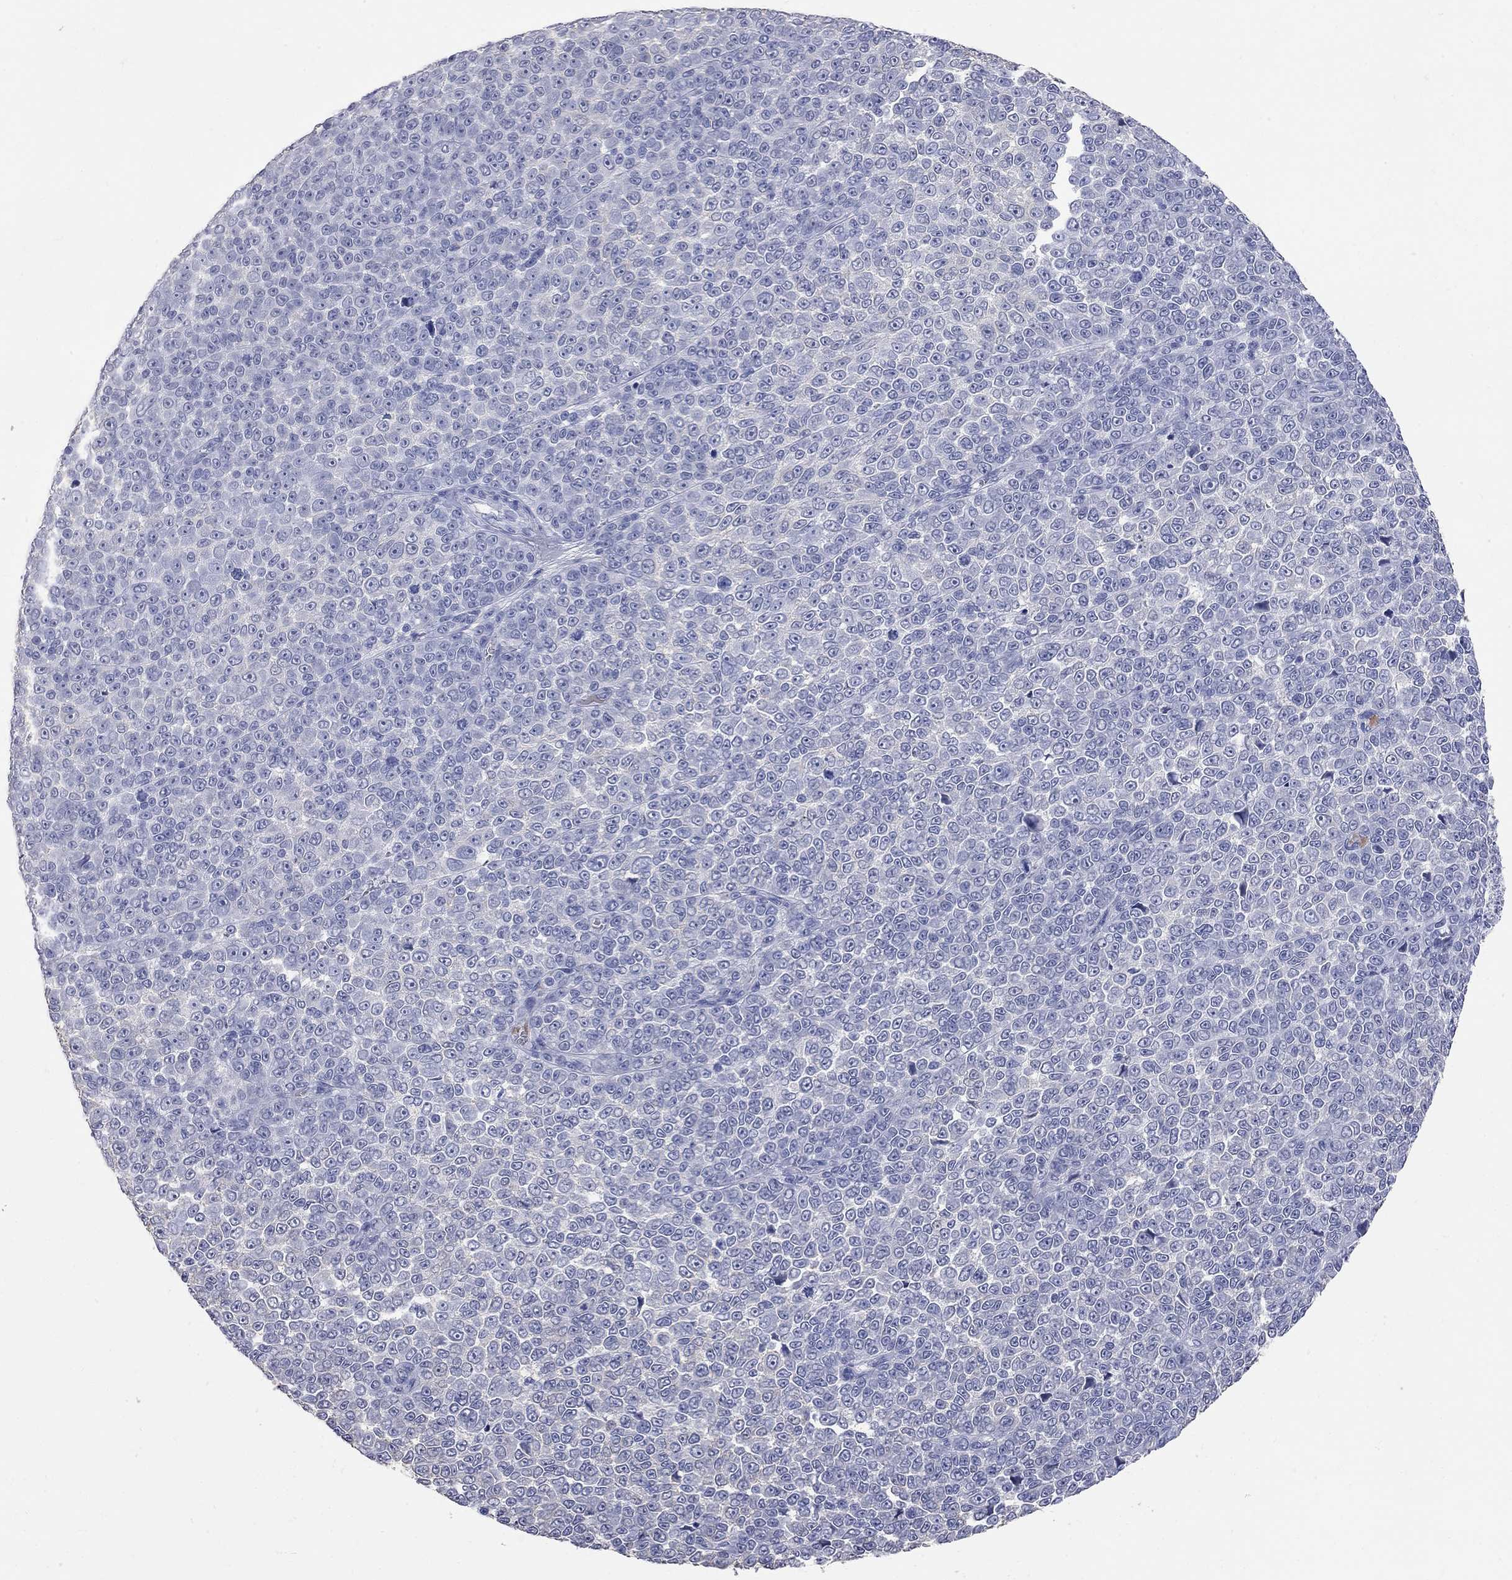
{"staining": {"intensity": "negative", "quantity": "none", "location": "none"}, "tissue": "melanoma", "cell_type": "Tumor cells", "image_type": "cancer", "snomed": [{"axis": "morphology", "description": "Malignant melanoma, NOS"}, {"axis": "topography", "description": "Skin"}], "caption": "This is an IHC histopathology image of melanoma. There is no expression in tumor cells.", "gene": "FAM221B", "patient": {"sex": "female", "age": 95}}